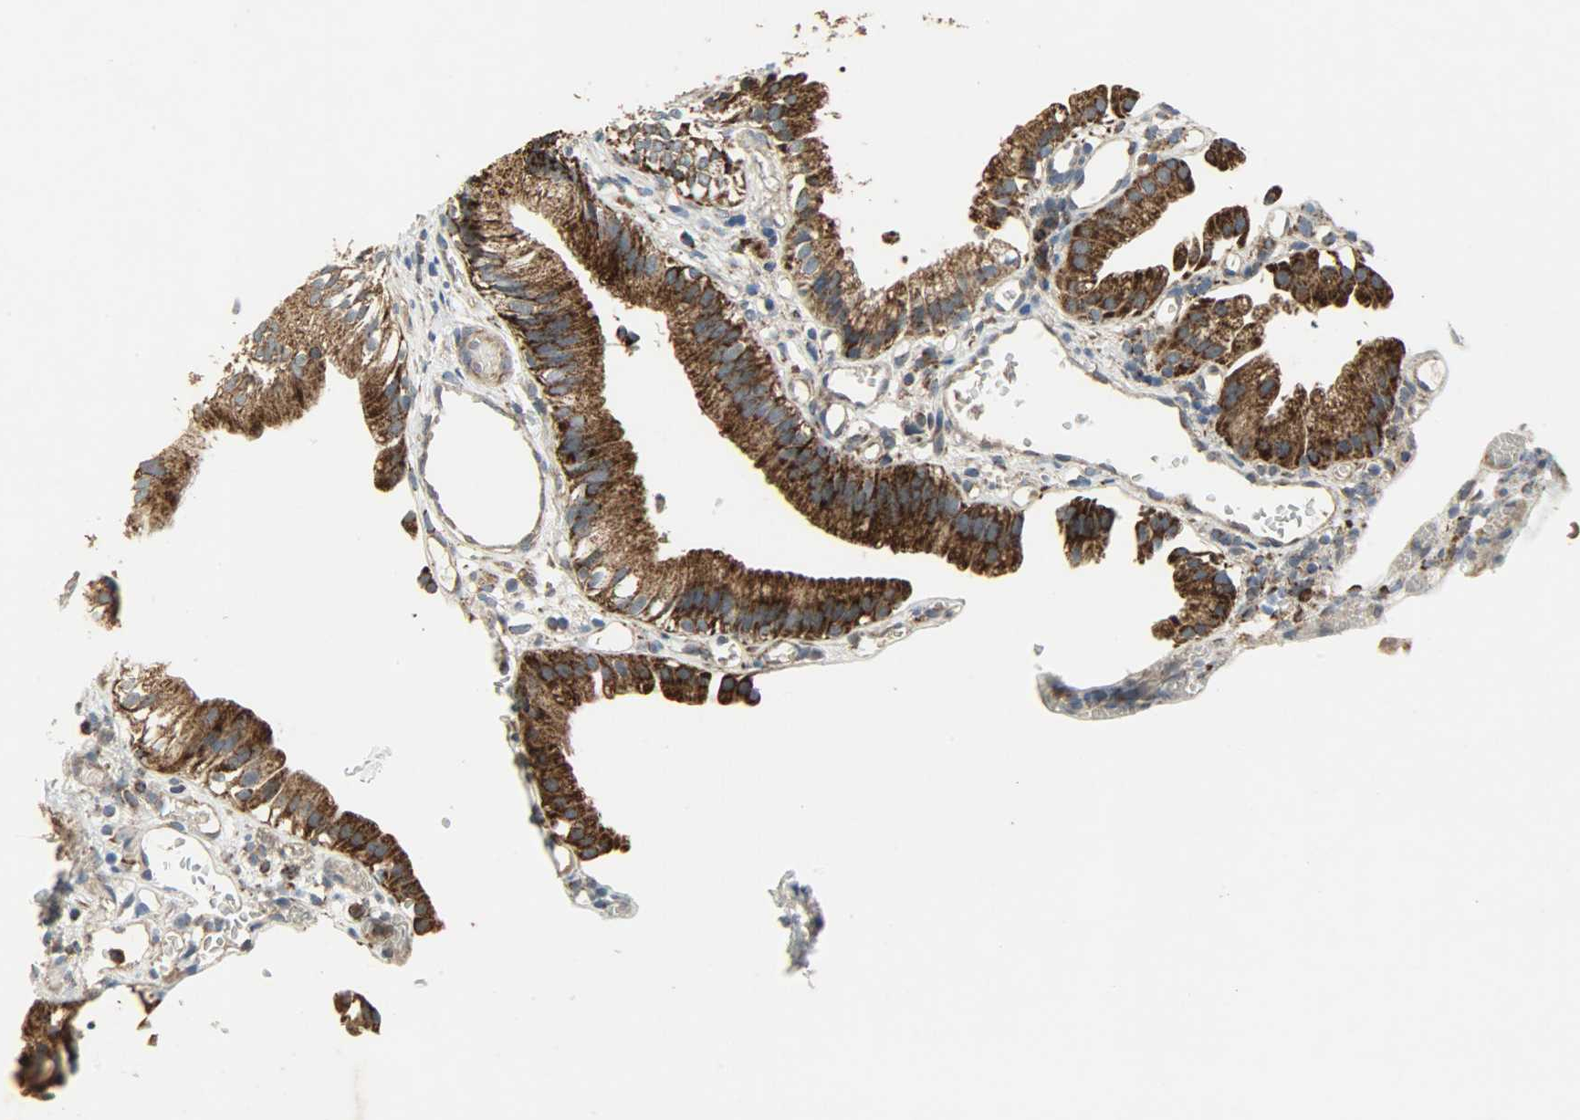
{"staining": {"intensity": "strong", "quantity": ">75%", "location": "cytoplasmic/membranous"}, "tissue": "gallbladder", "cell_type": "Glandular cells", "image_type": "normal", "snomed": [{"axis": "morphology", "description": "Normal tissue, NOS"}, {"axis": "topography", "description": "Gallbladder"}], "caption": "Human gallbladder stained for a protein (brown) demonstrates strong cytoplasmic/membranous positive expression in approximately >75% of glandular cells.", "gene": "AMT", "patient": {"sex": "male", "age": 65}}